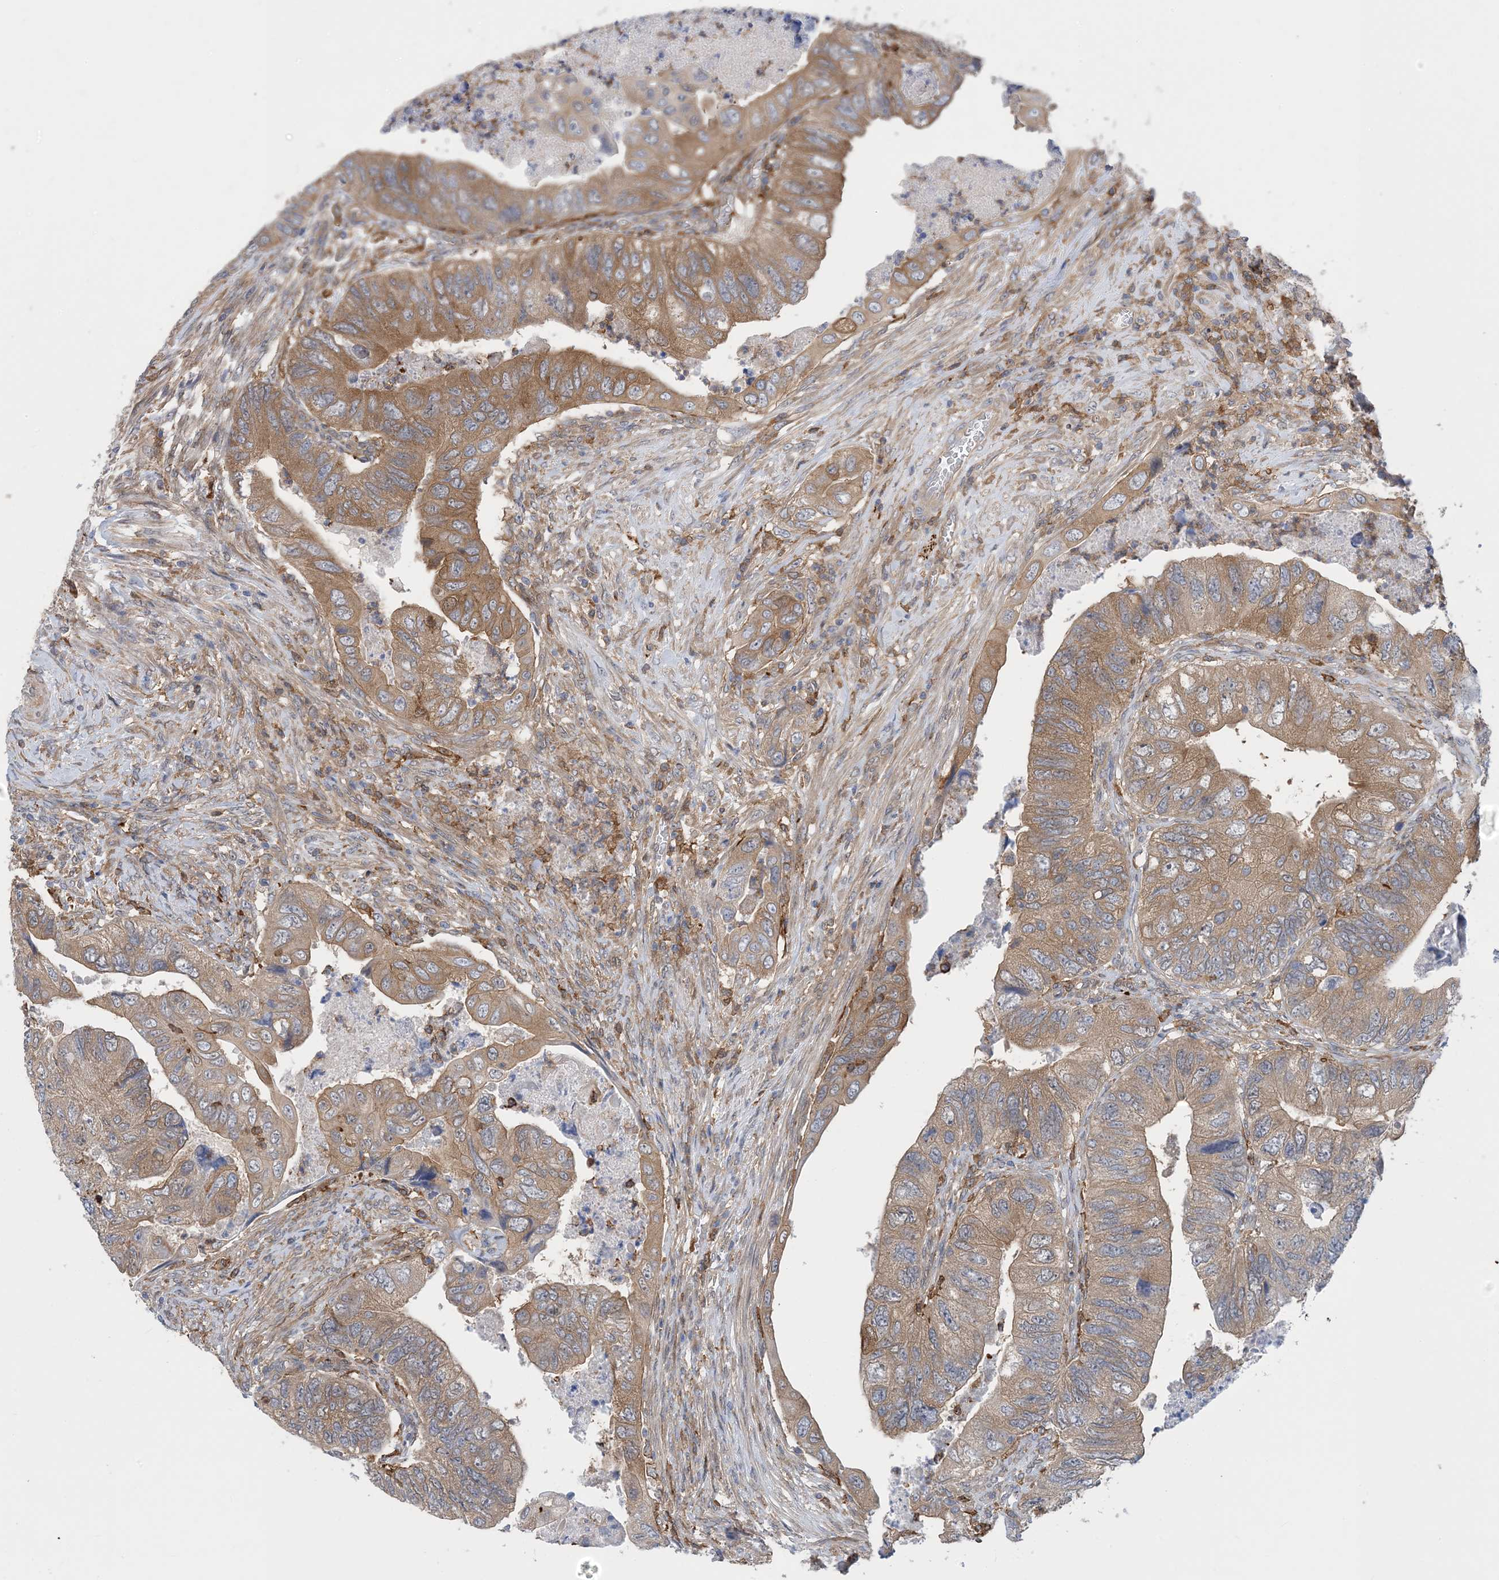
{"staining": {"intensity": "moderate", "quantity": ">75%", "location": "cytoplasmic/membranous"}, "tissue": "colorectal cancer", "cell_type": "Tumor cells", "image_type": "cancer", "snomed": [{"axis": "morphology", "description": "Adenocarcinoma, NOS"}, {"axis": "topography", "description": "Rectum"}], "caption": "Immunohistochemistry (IHC) histopathology image of neoplastic tissue: colorectal adenocarcinoma stained using IHC exhibits medium levels of moderate protein expression localized specifically in the cytoplasmic/membranous of tumor cells, appearing as a cytoplasmic/membranous brown color.", "gene": "HS1BP3", "patient": {"sex": "male", "age": 63}}